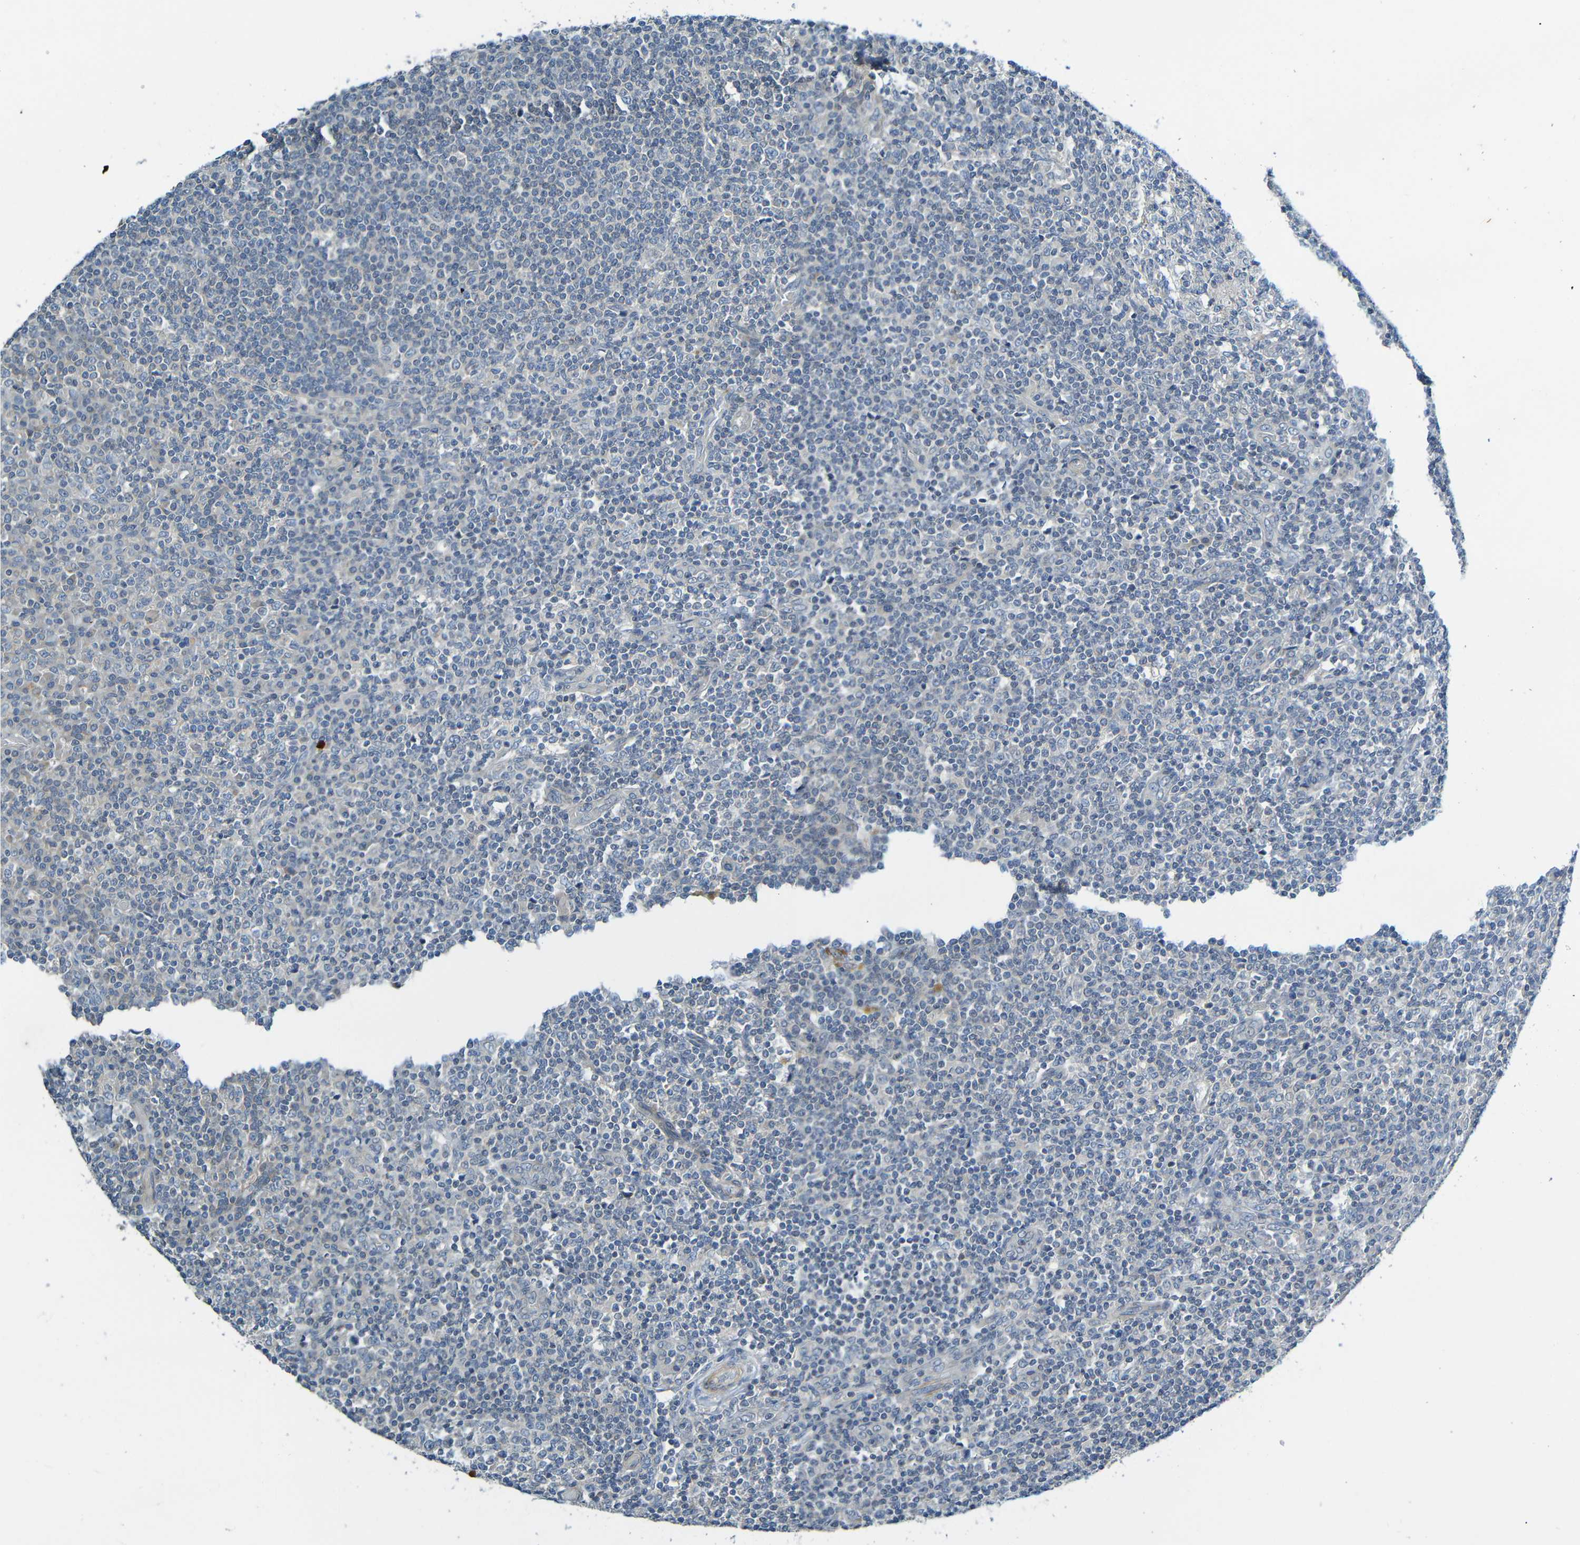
{"staining": {"intensity": "moderate", "quantity": ">75%", "location": "cytoplasmic/membranous"}, "tissue": "tonsil", "cell_type": "Germinal center cells", "image_type": "normal", "snomed": [{"axis": "morphology", "description": "Normal tissue, NOS"}, {"axis": "topography", "description": "Tonsil"}], "caption": "The immunohistochemical stain shows moderate cytoplasmic/membranous positivity in germinal center cells of normal tonsil. (DAB = brown stain, brightfield microscopy at high magnification).", "gene": "CYP4F2", "patient": {"sex": "female", "age": 19}}